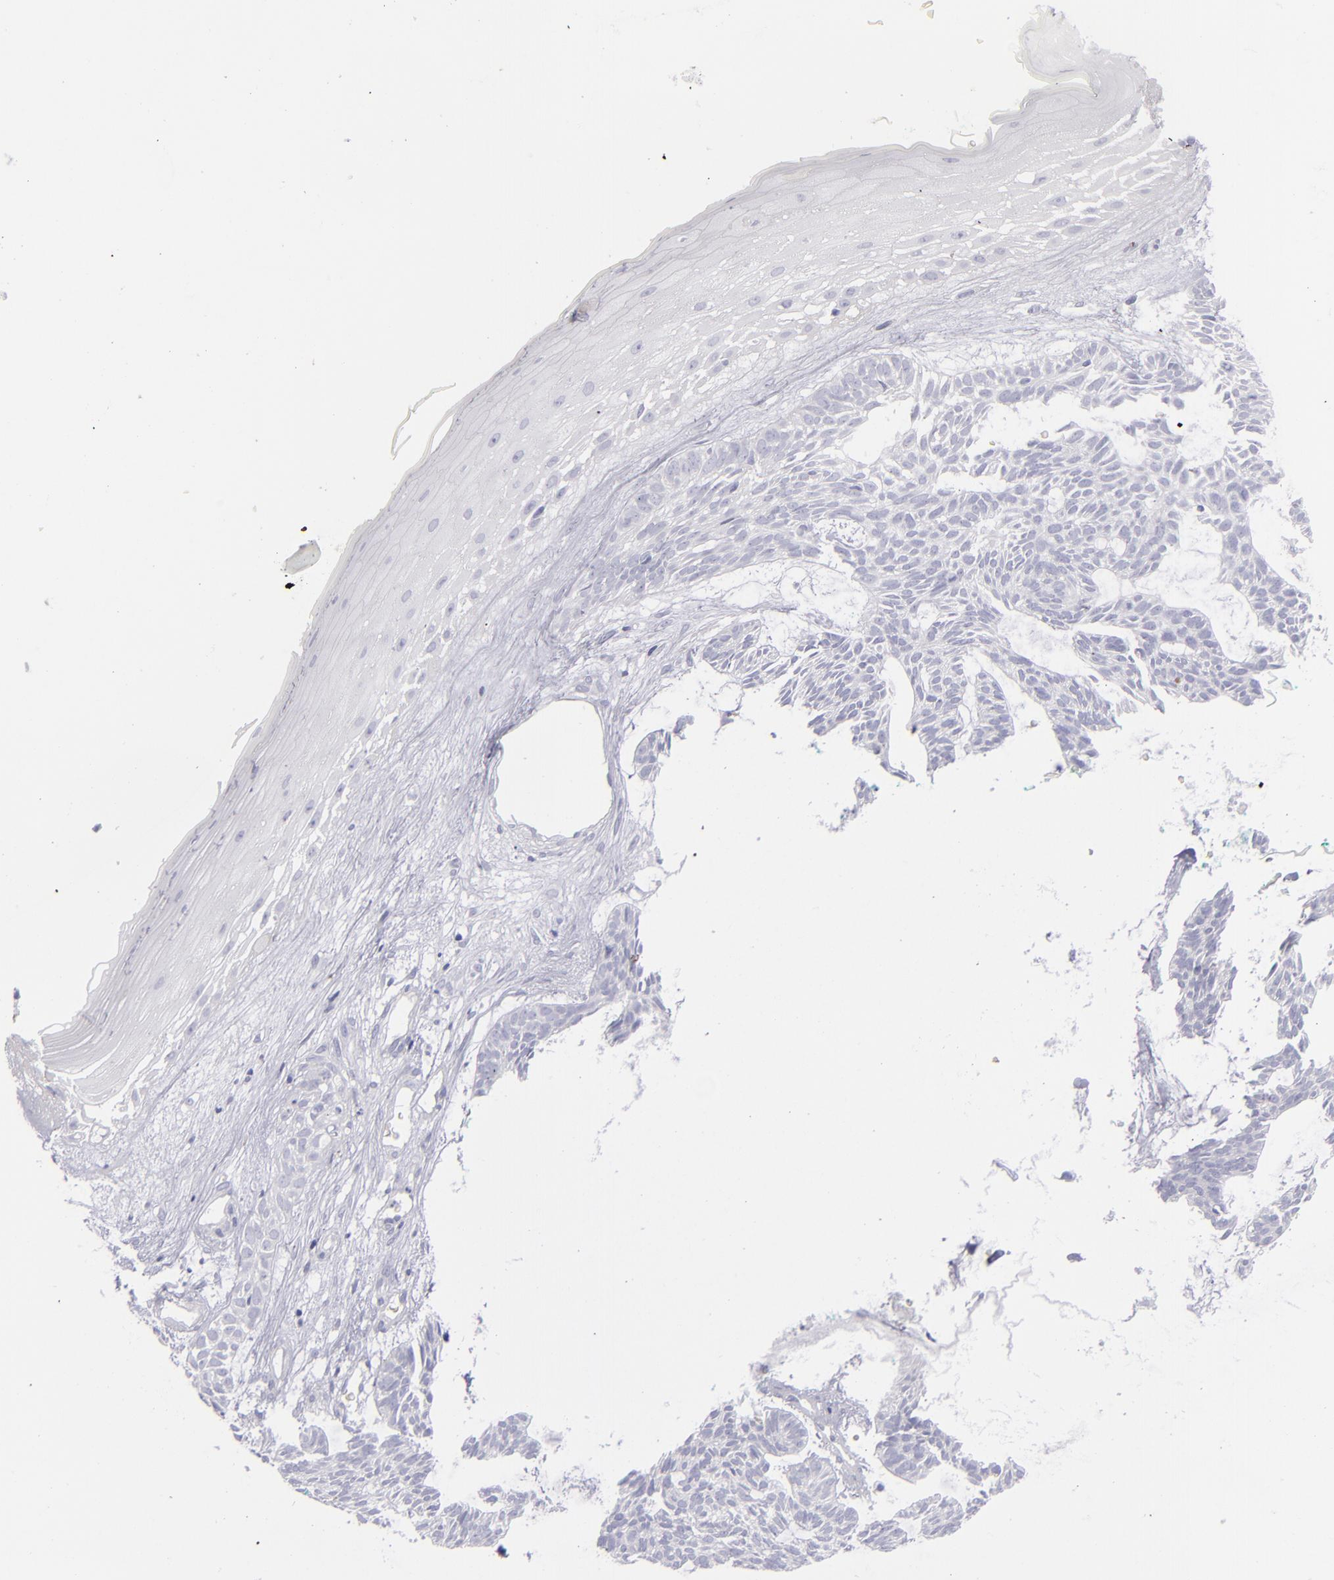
{"staining": {"intensity": "negative", "quantity": "none", "location": "none"}, "tissue": "skin cancer", "cell_type": "Tumor cells", "image_type": "cancer", "snomed": [{"axis": "morphology", "description": "Basal cell carcinoma"}, {"axis": "topography", "description": "Skin"}], "caption": "Human skin cancer stained for a protein using immunohistochemistry (IHC) displays no staining in tumor cells.", "gene": "CD22", "patient": {"sex": "male", "age": 75}}